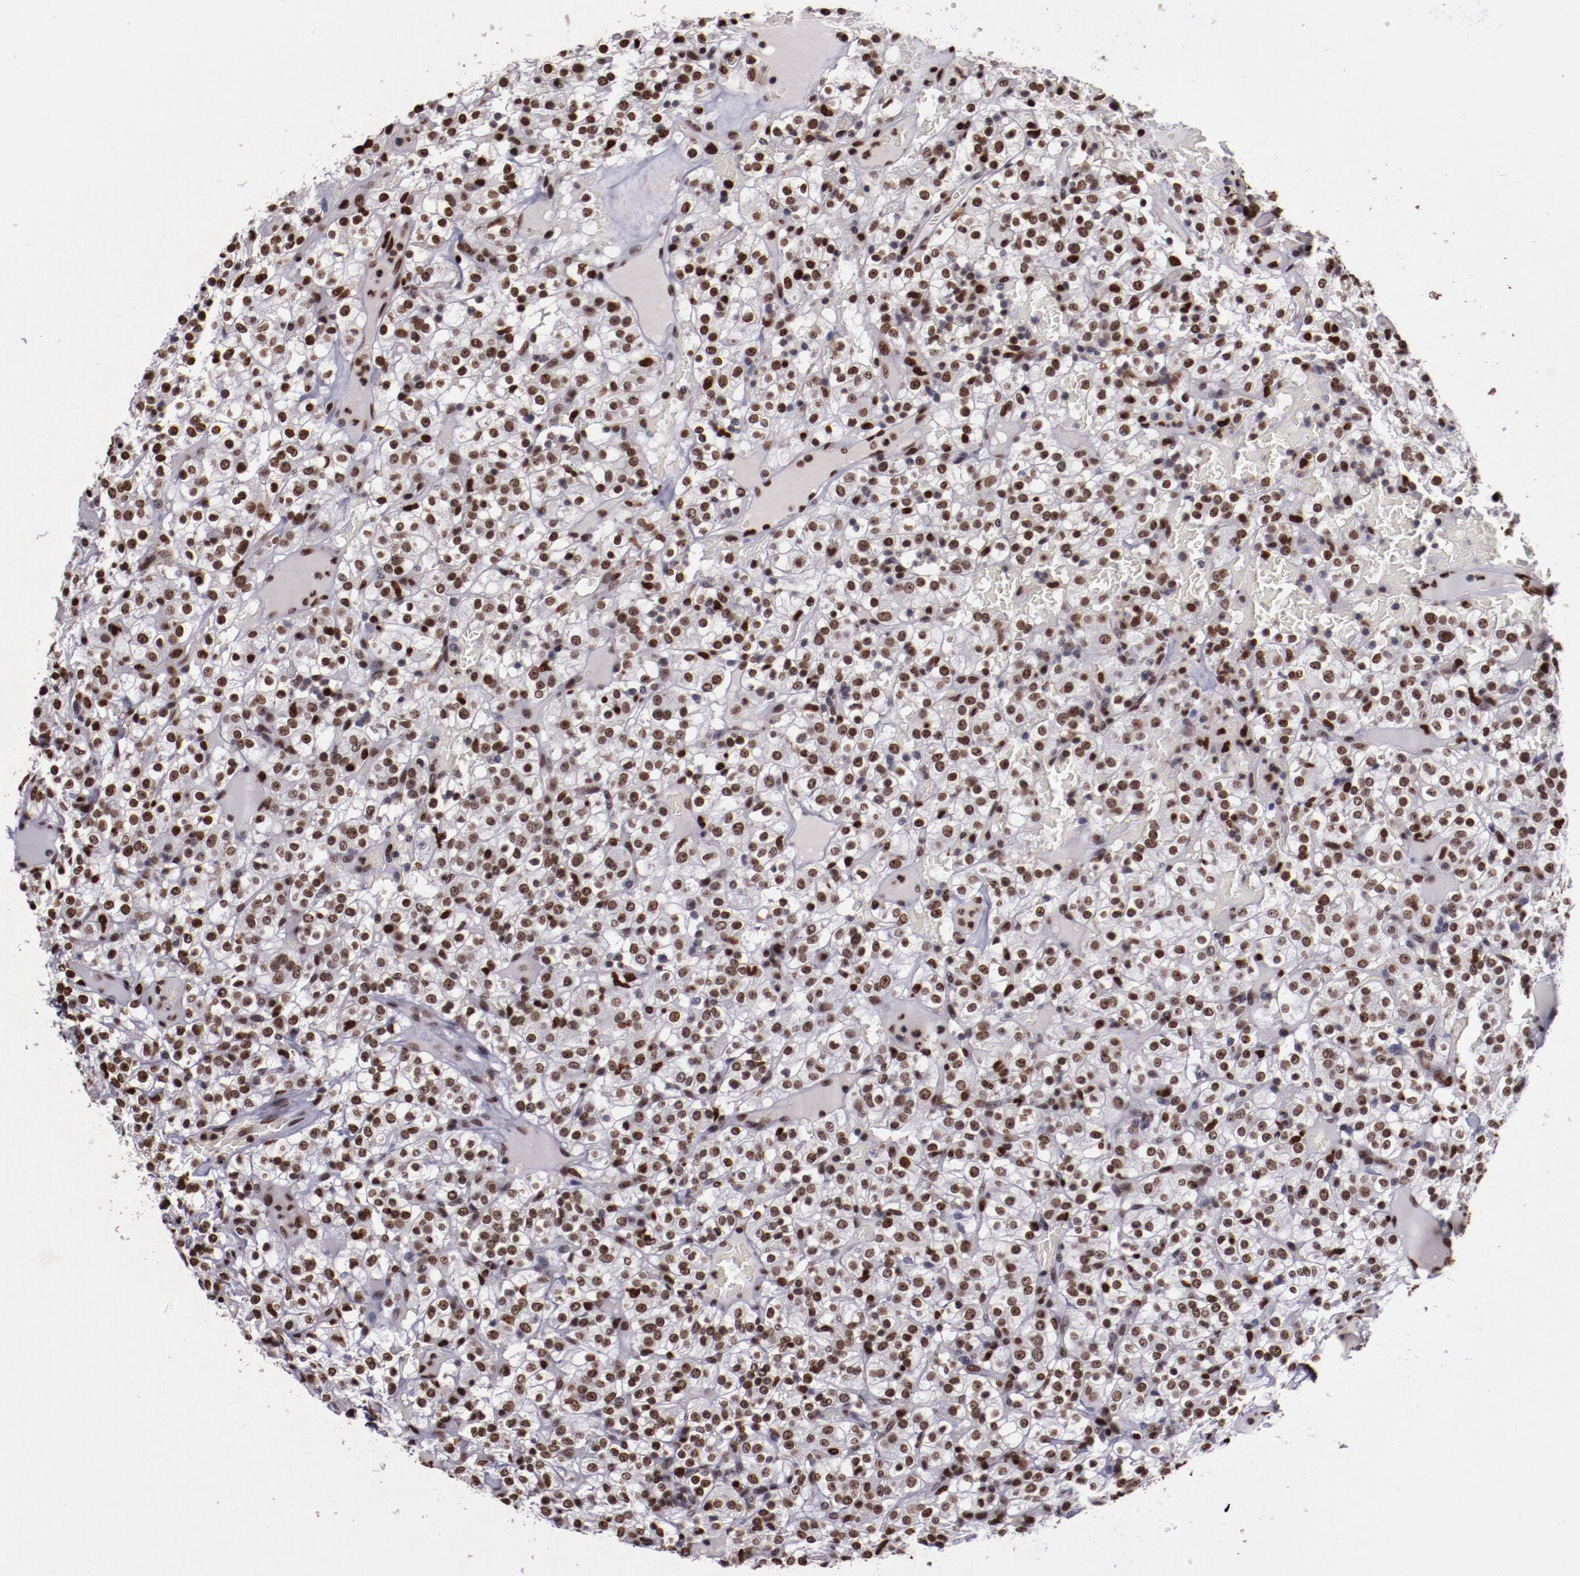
{"staining": {"intensity": "moderate", "quantity": ">75%", "location": "nuclear"}, "tissue": "renal cancer", "cell_type": "Tumor cells", "image_type": "cancer", "snomed": [{"axis": "morphology", "description": "Normal tissue, NOS"}, {"axis": "morphology", "description": "Adenocarcinoma, NOS"}, {"axis": "topography", "description": "Kidney"}], "caption": "Renal adenocarcinoma tissue exhibits moderate nuclear expression in approximately >75% of tumor cells", "gene": "APEX1", "patient": {"sex": "female", "age": 72}}